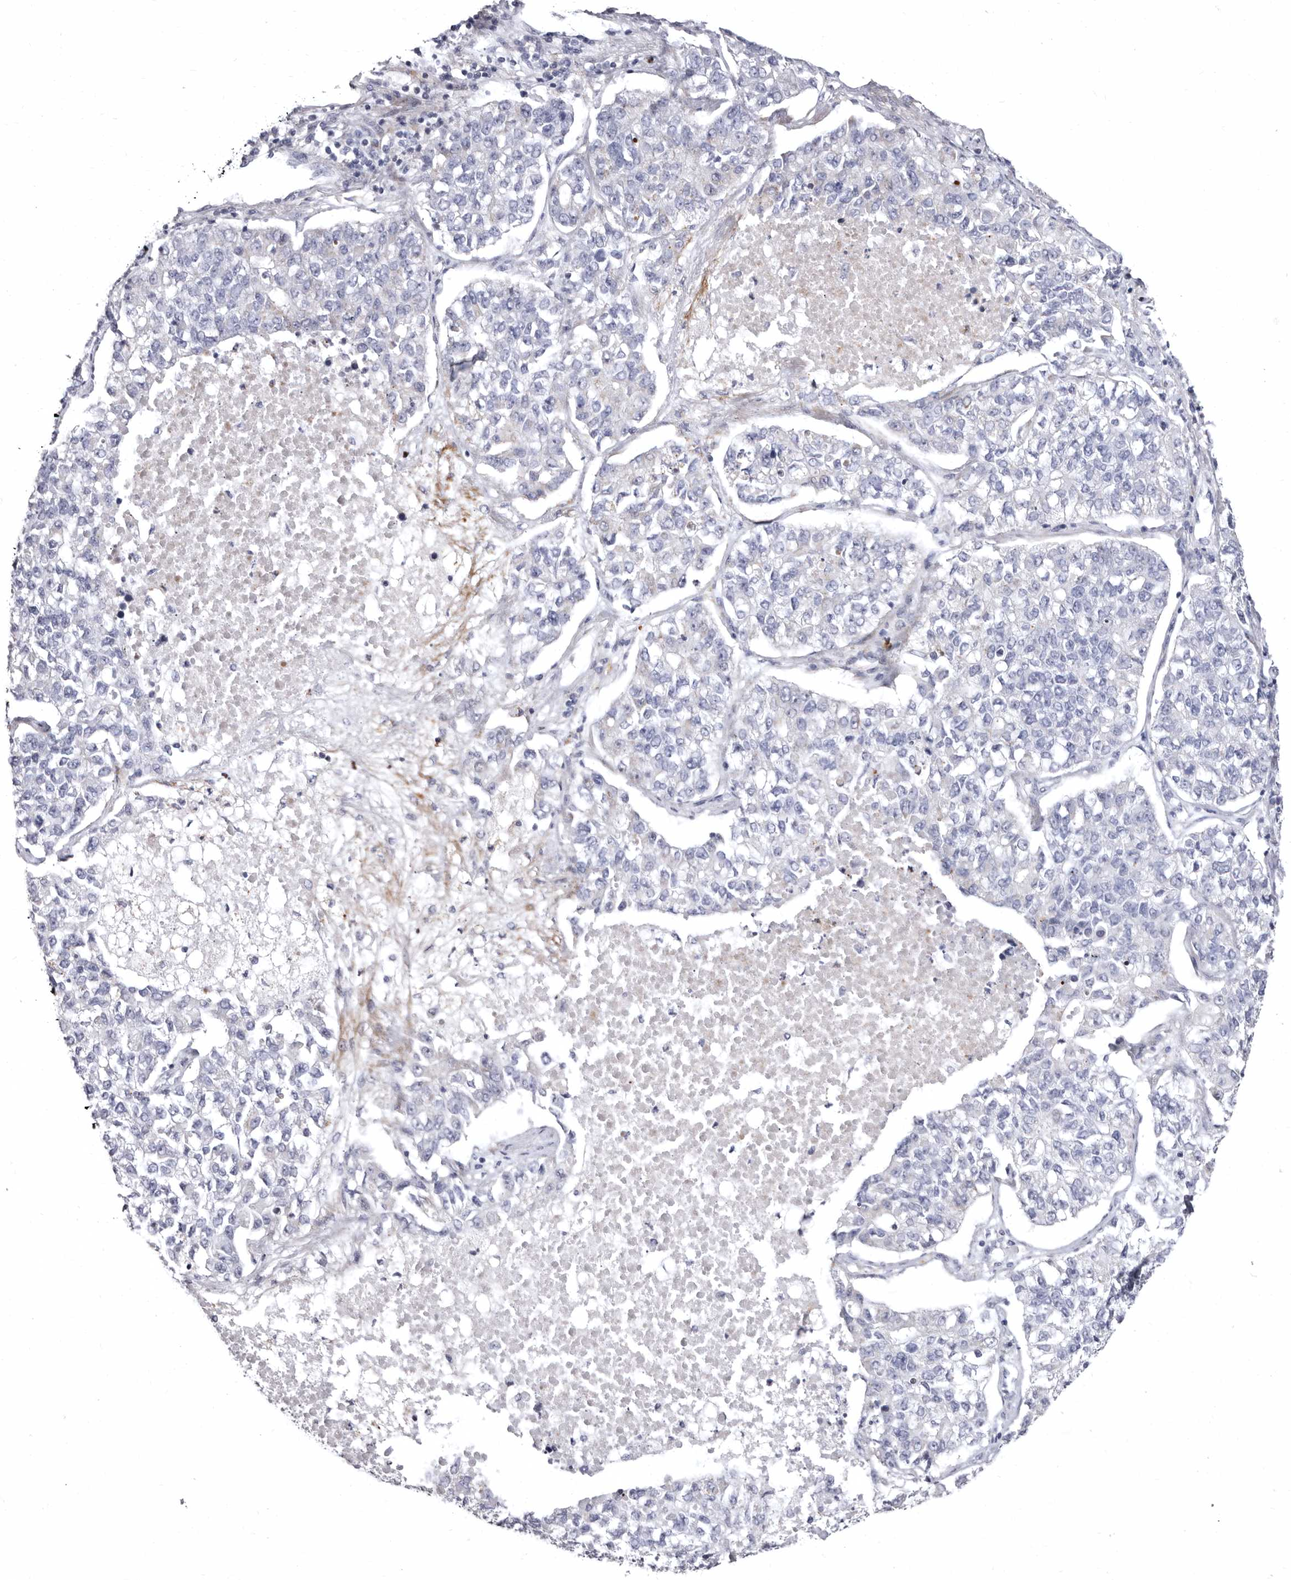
{"staining": {"intensity": "negative", "quantity": "none", "location": "none"}, "tissue": "lung cancer", "cell_type": "Tumor cells", "image_type": "cancer", "snomed": [{"axis": "morphology", "description": "Adenocarcinoma, NOS"}, {"axis": "topography", "description": "Lung"}], "caption": "High power microscopy micrograph of an immunohistochemistry micrograph of lung cancer, revealing no significant staining in tumor cells.", "gene": "AIDA", "patient": {"sex": "male", "age": 49}}